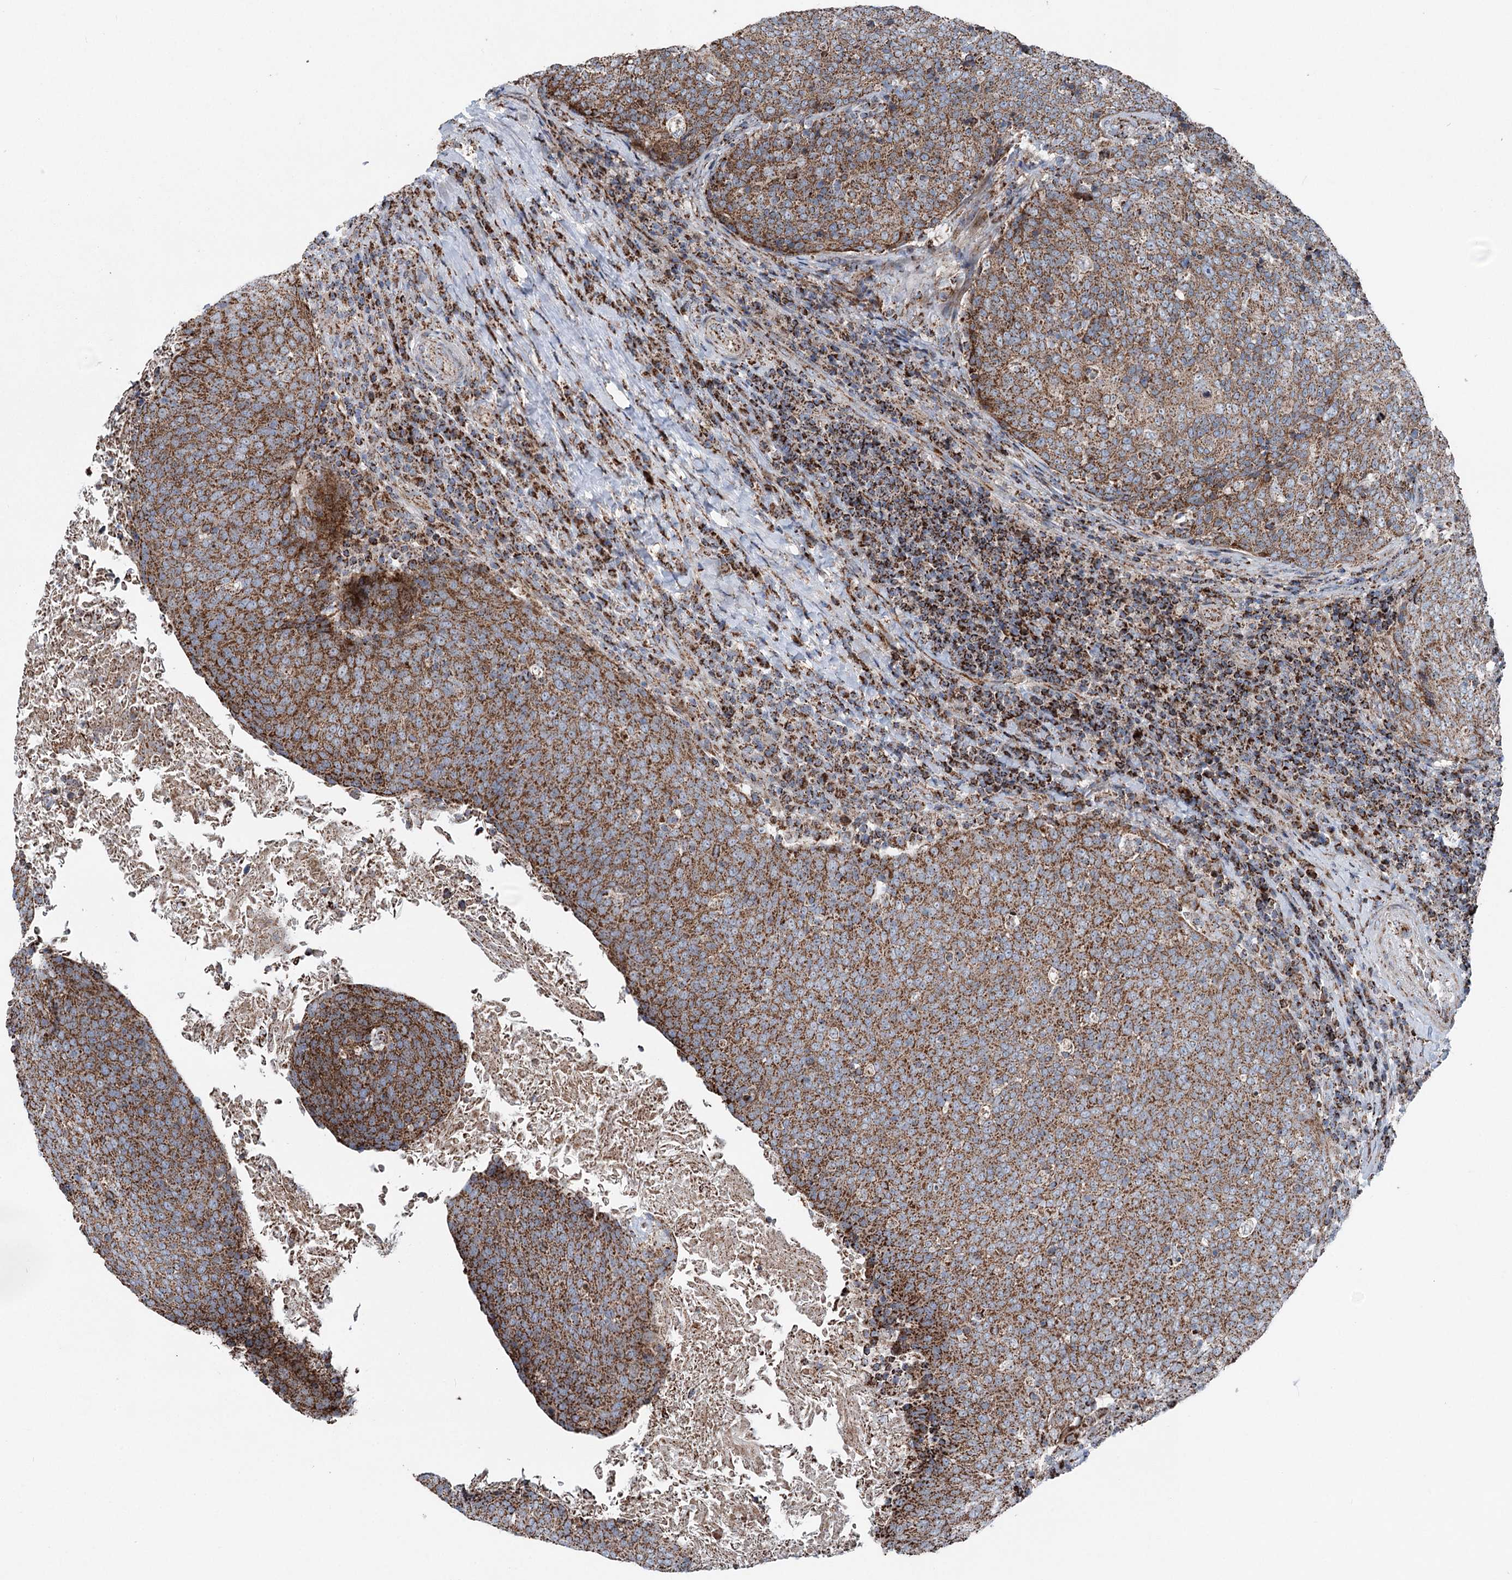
{"staining": {"intensity": "strong", "quantity": ">75%", "location": "cytoplasmic/membranous"}, "tissue": "head and neck cancer", "cell_type": "Tumor cells", "image_type": "cancer", "snomed": [{"axis": "morphology", "description": "Squamous cell carcinoma, NOS"}, {"axis": "morphology", "description": "Squamous cell carcinoma, metastatic, NOS"}, {"axis": "topography", "description": "Lymph node"}, {"axis": "topography", "description": "Head-Neck"}], "caption": "Protein analysis of head and neck cancer (metastatic squamous cell carcinoma) tissue shows strong cytoplasmic/membranous staining in about >75% of tumor cells.", "gene": "UCN3", "patient": {"sex": "male", "age": 62}}